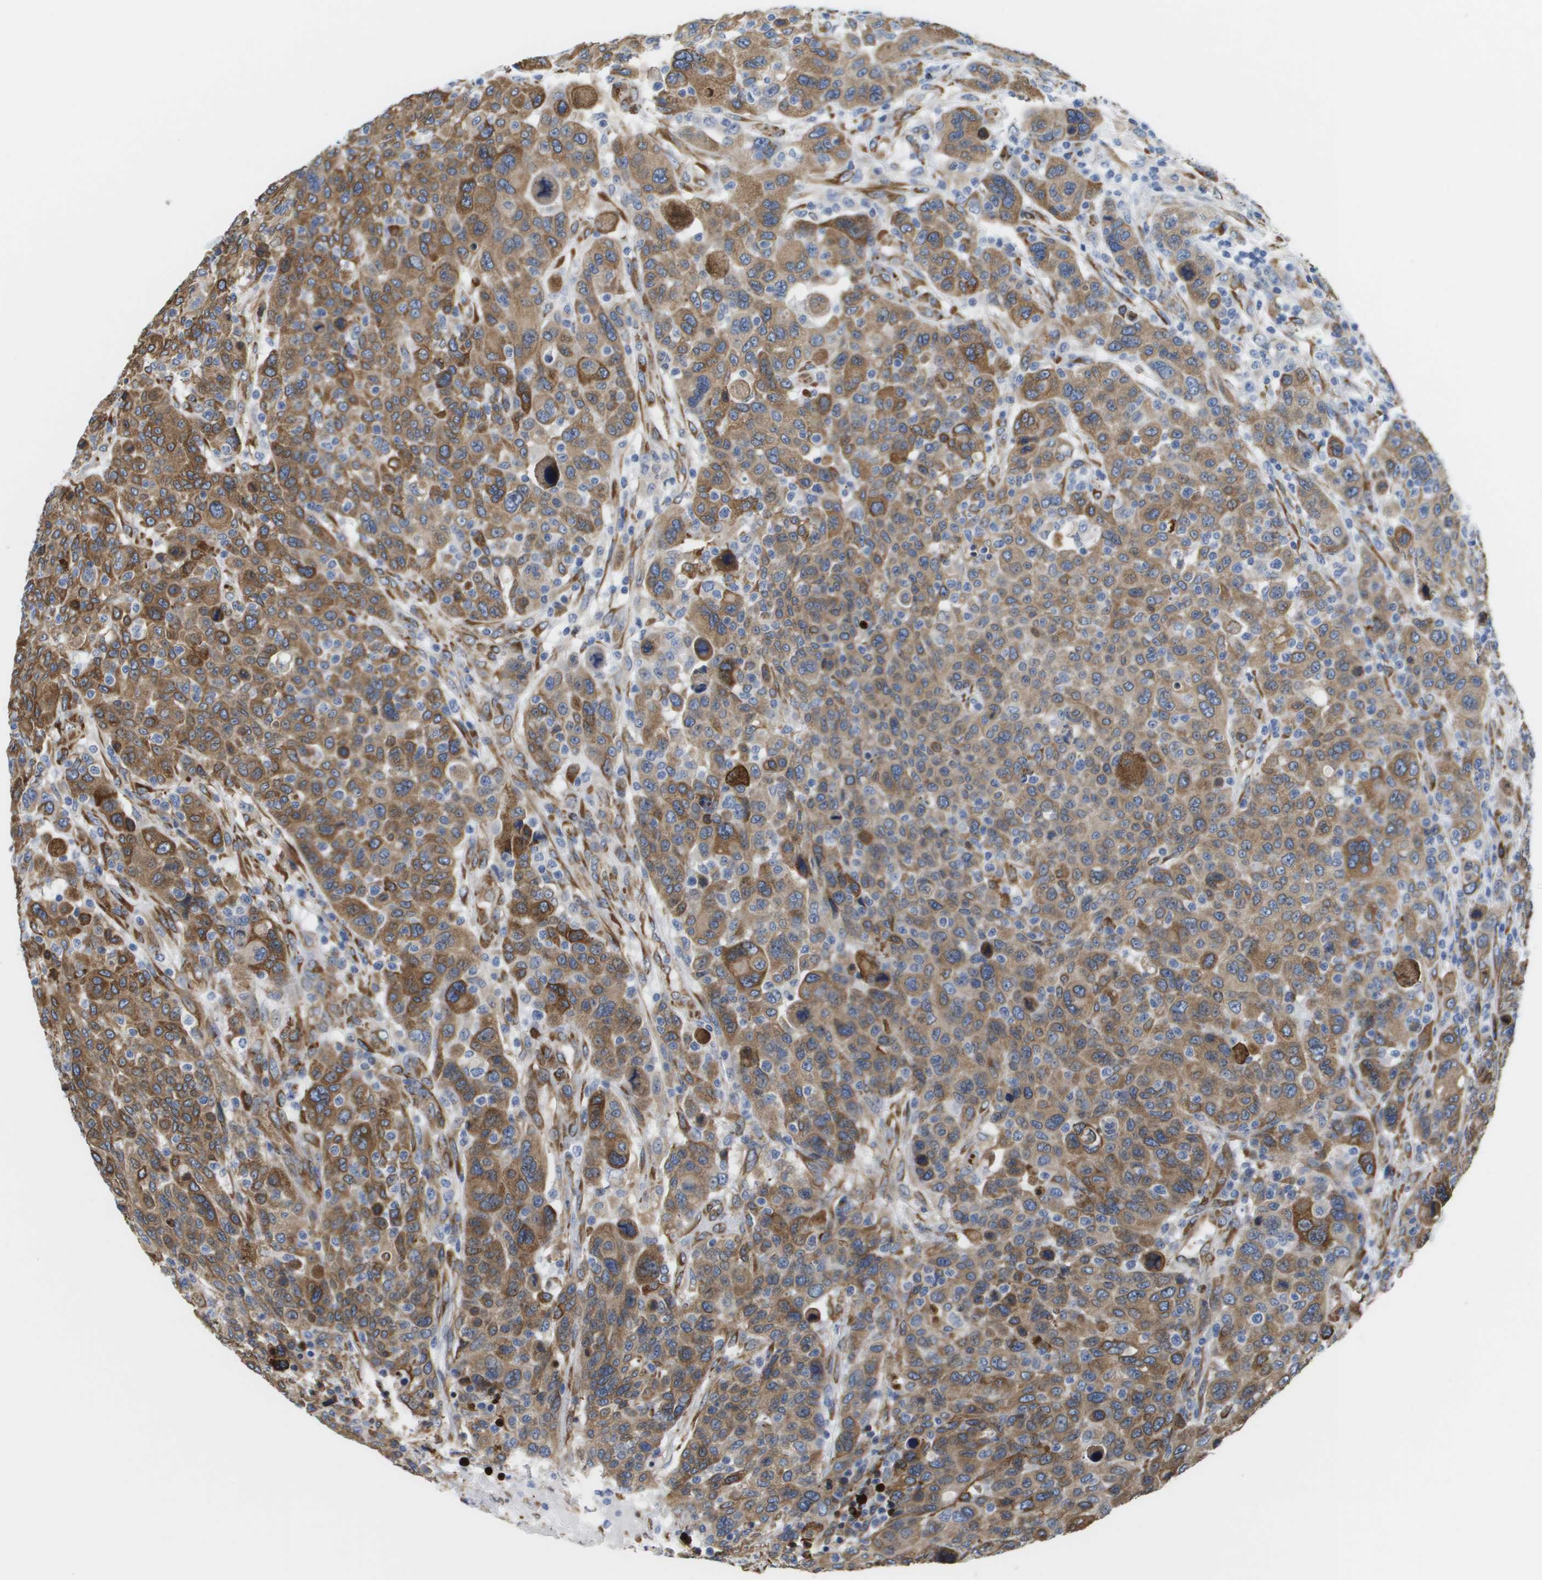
{"staining": {"intensity": "moderate", "quantity": ">75%", "location": "cytoplasmic/membranous"}, "tissue": "breast cancer", "cell_type": "Tumor cells", "image_type": "cancer", "snomed": [{"axis": "morphology", "description": "Duct carcinoma"}, {"axis": "topography", "description": "Breast"}], "caption": "This image exhibits invasive ductal carcinoma (breast) stained with immunohistochemistry to label a protein in brown. The cytoplasmic/membranous of tumor cells show moderate positivity for the protein. Nuclei are counter-stained blue.", "gene": "ST3GAL2", "patient": {"sex": "female", "age": 50}}